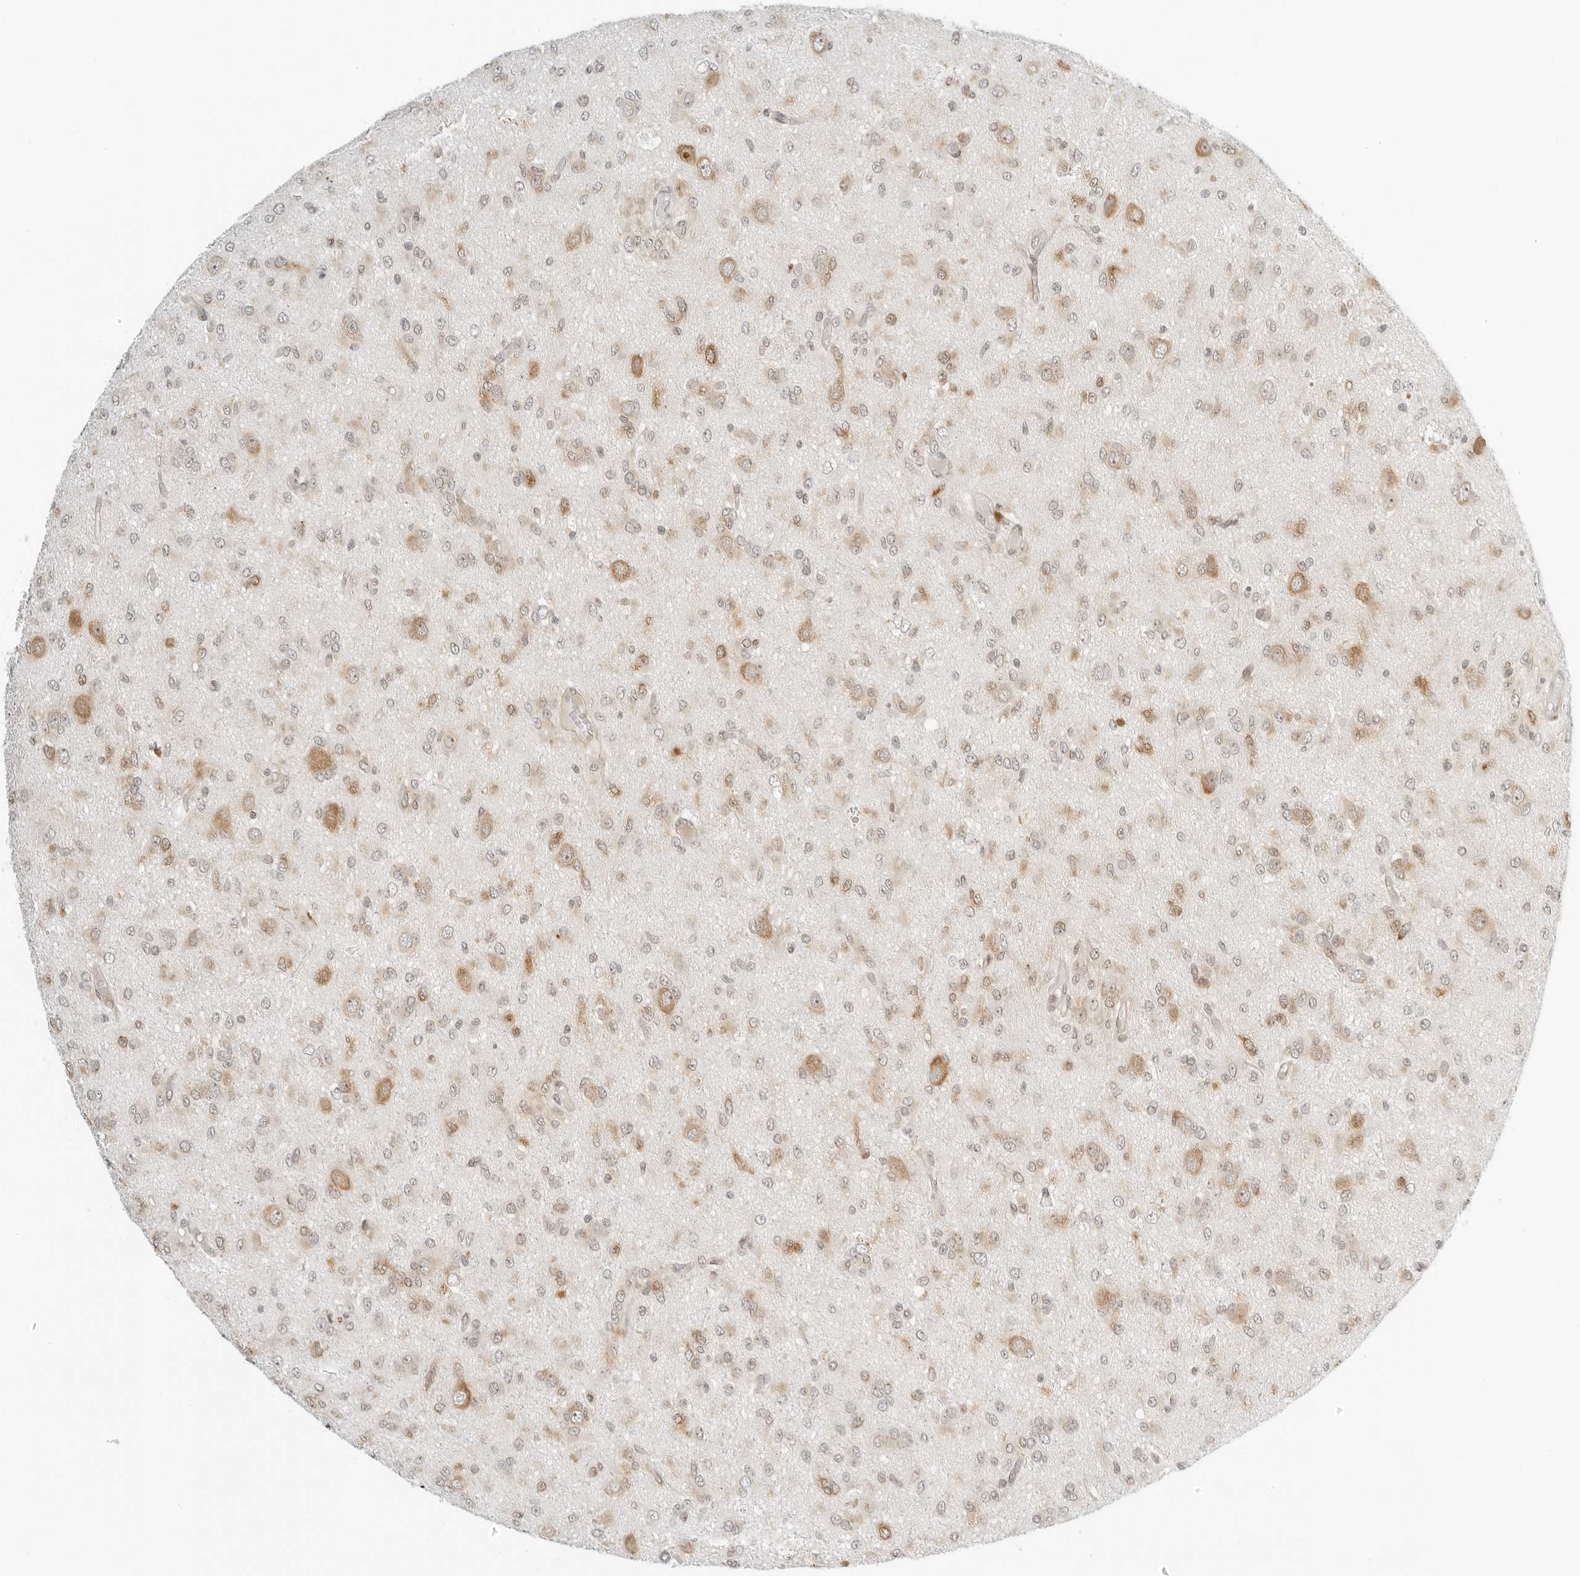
{"staining": {"intensity": "weak", "quantity": ">75%", "location": "cytoplasmic/membranous,nuclear"}, "tissue": "glioma", "cell_type": "Tumor cells", "image_type": "cancer", "snomed": [{"axis": "morphology", "description": "Glioma, malignant, High grade"}, {"axis": "topography", "description": "Brain"}], "caption": "Protein expression analysis of human malignant glioma (high-grade) reveals weak cytoplasmic/membranous and nuclear expression in about >75% of tumor cells. (Stains: DAB in brown, nuclei in blue, Microscopy: brightfield microscopy at high magnification).", "gene": "EIF4G1", "patient": {"sex": "female", "age": 59}}